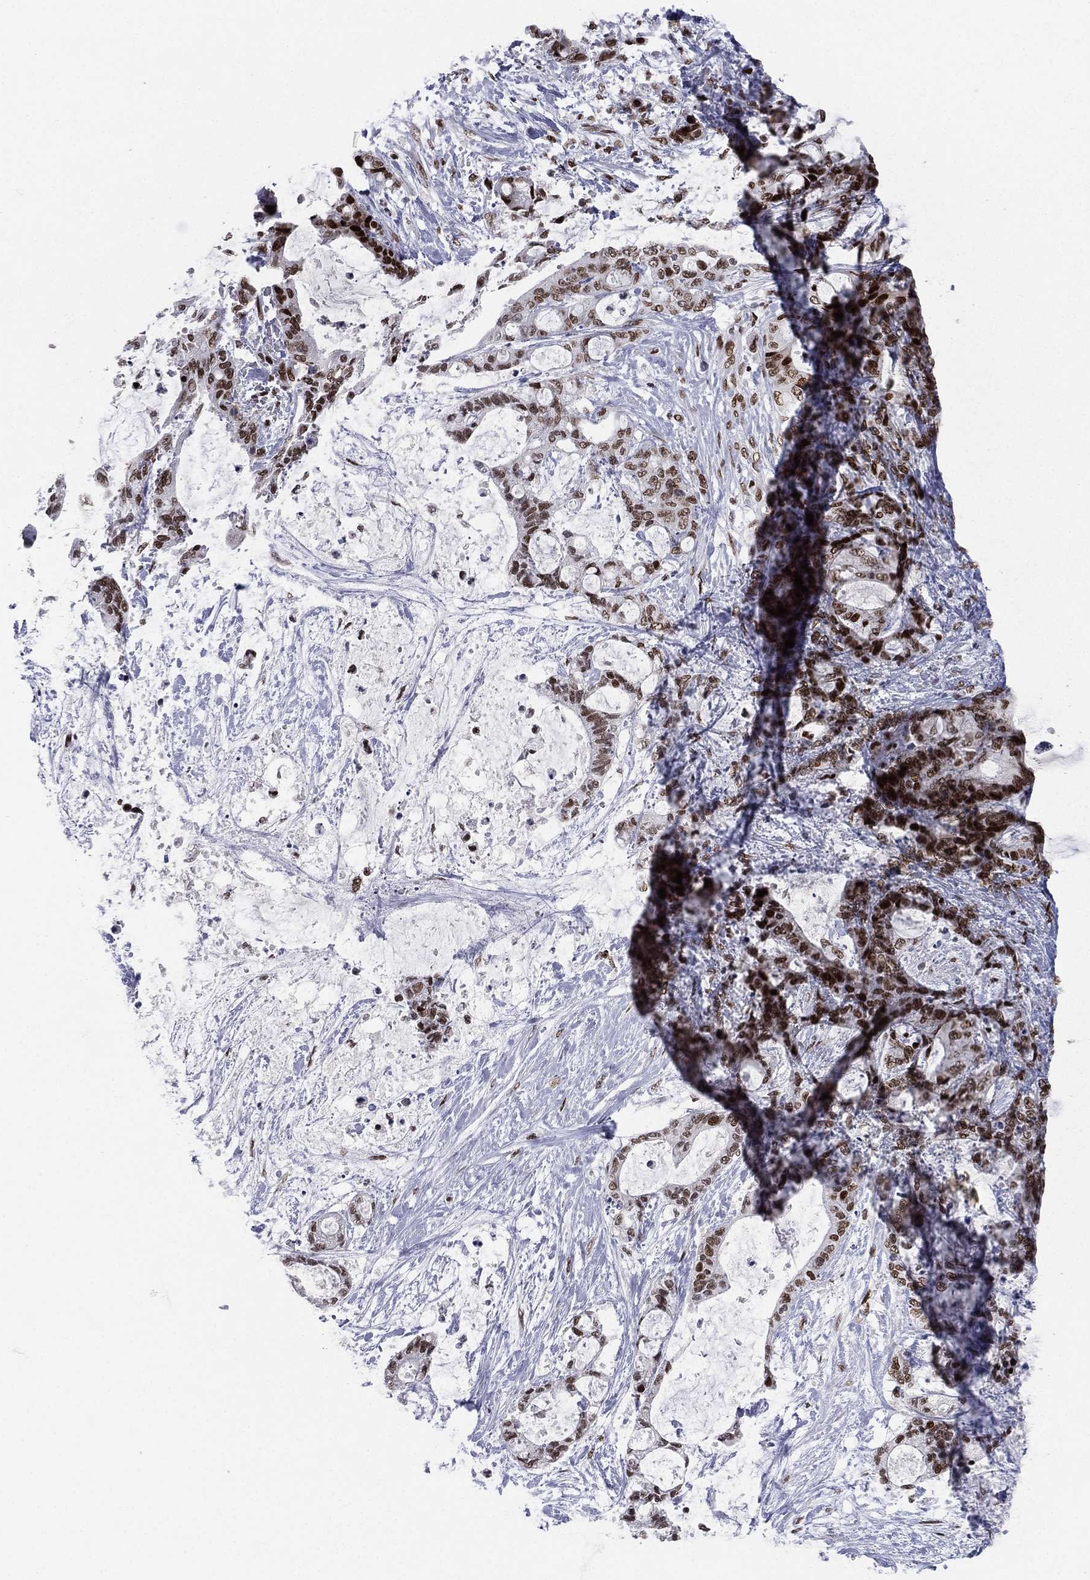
{"staining": {"intensity": "strong", "quantity": ">75%", "location": "nuclear"}, "tissue": "liver cancer", "cell_type": "Tumor cells", "image_type": "cancer", "snomed": [{"axis": "morphology", "description": "Normal tissue, NOS"}, {"axis": "morphology", "description": "Cholangiocarcinoma"}, {"axis": "topography", "description": "Liver"}, {"axis": "topography", "description": "Peripheral nerve tissue"}], "caption": "Human cholangiocarcinoma (liver) stained for a protein (brown) displays strong nuclear positive staining in approximately >75% of tumor cells.", "gene": "RTF1", "patient": {"sex": "female", "age": 73}}